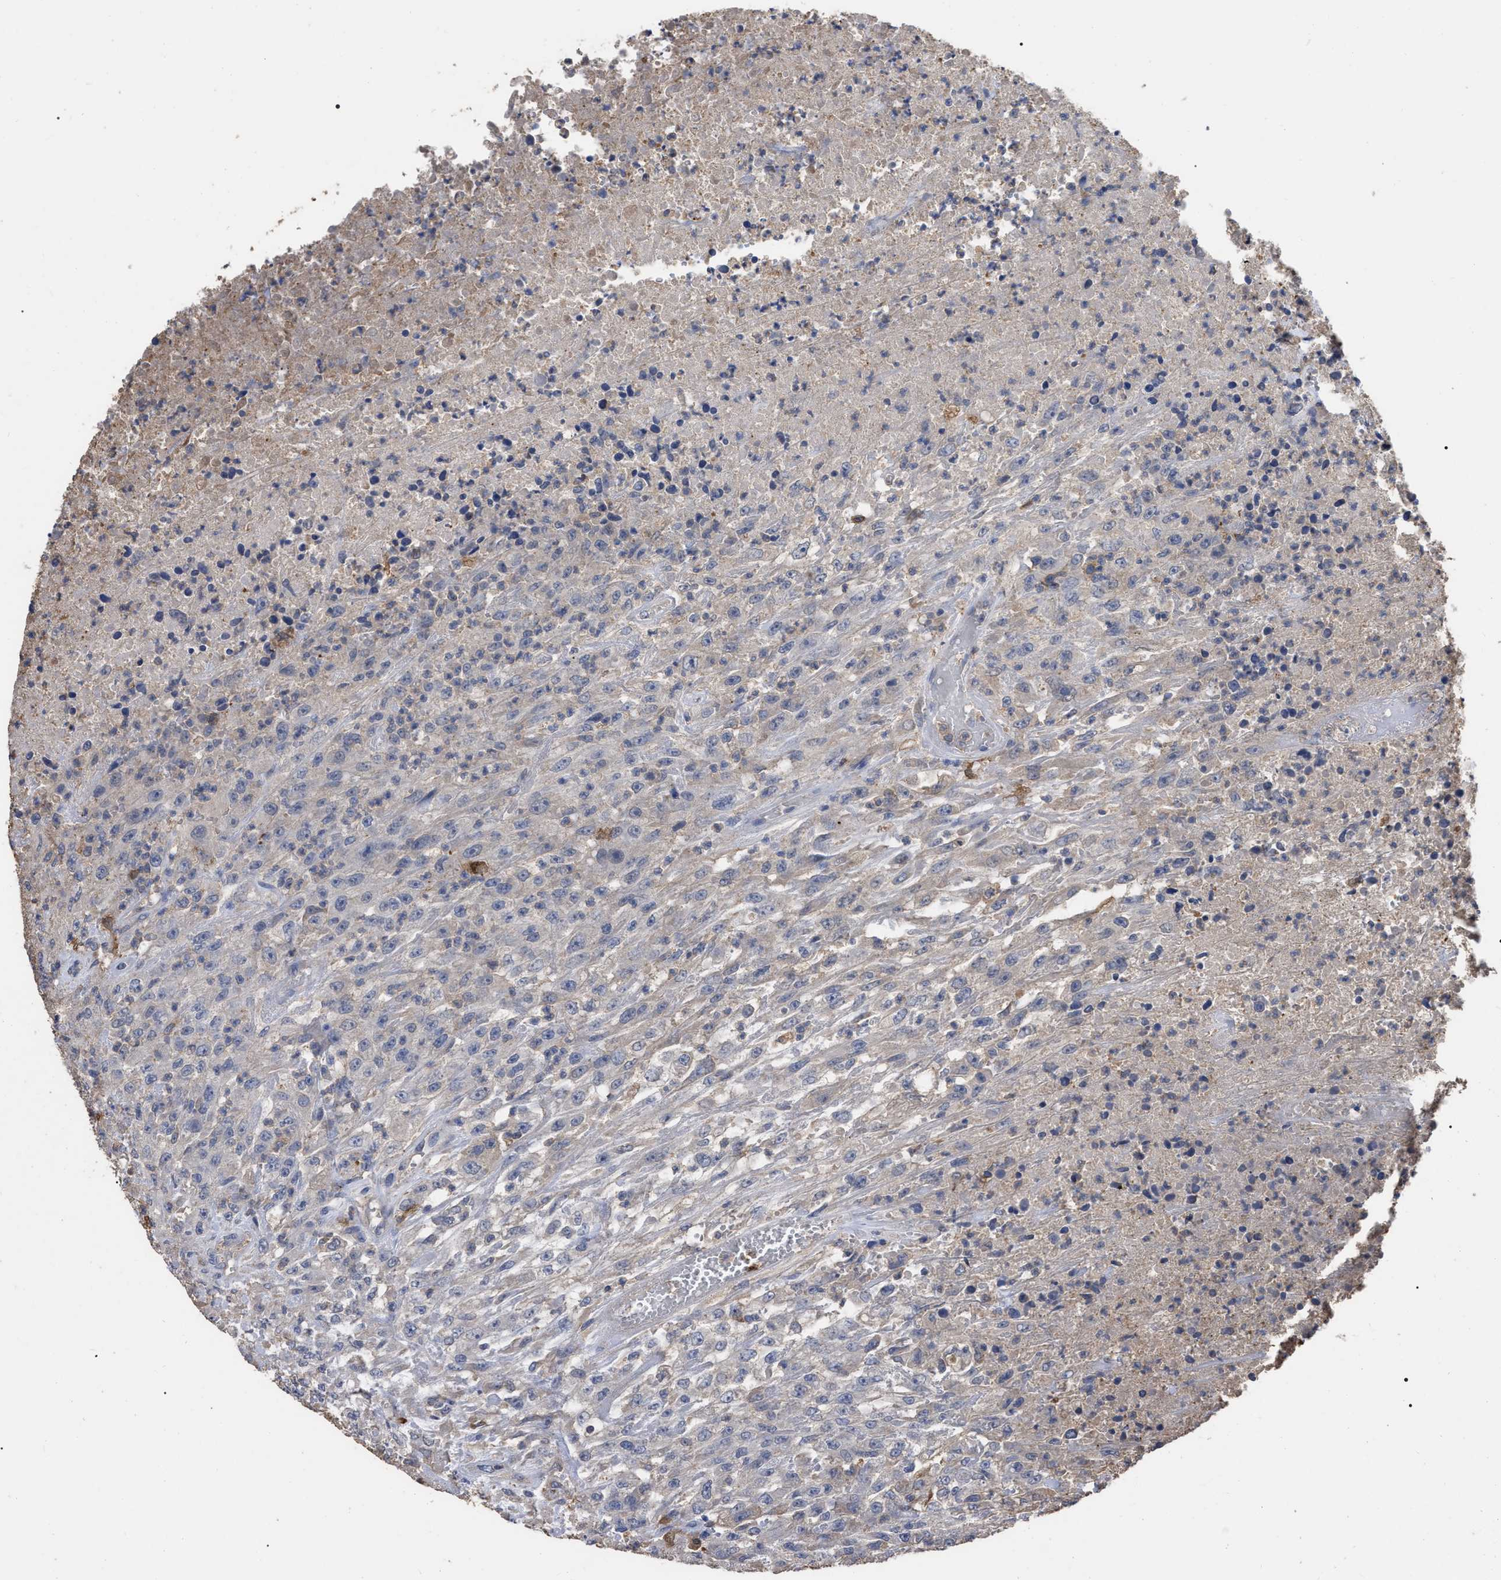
{"staining": {"intensity": "negative", "quantity": "none", "location": "none"}, "tissue": "urothelial cancer", "cell_type": "Tumor cells", "image_type": "cancer", "snomed": [{"axis": "morphology", "description": "Urothelial carcinoma, High grade"}, {"axis": "topography", "description": "Urinary bladder"}], "caption": "This histopathology image is of urothelial carcinoma (high-grade) stained with immunohistochemistry (IHC) to label a protein in brown with the nuclei are counter-stained blue. There is no positivity in tumor cells.", "gene": "GPR179", "patient": {"sex": "male", "age": 46}}